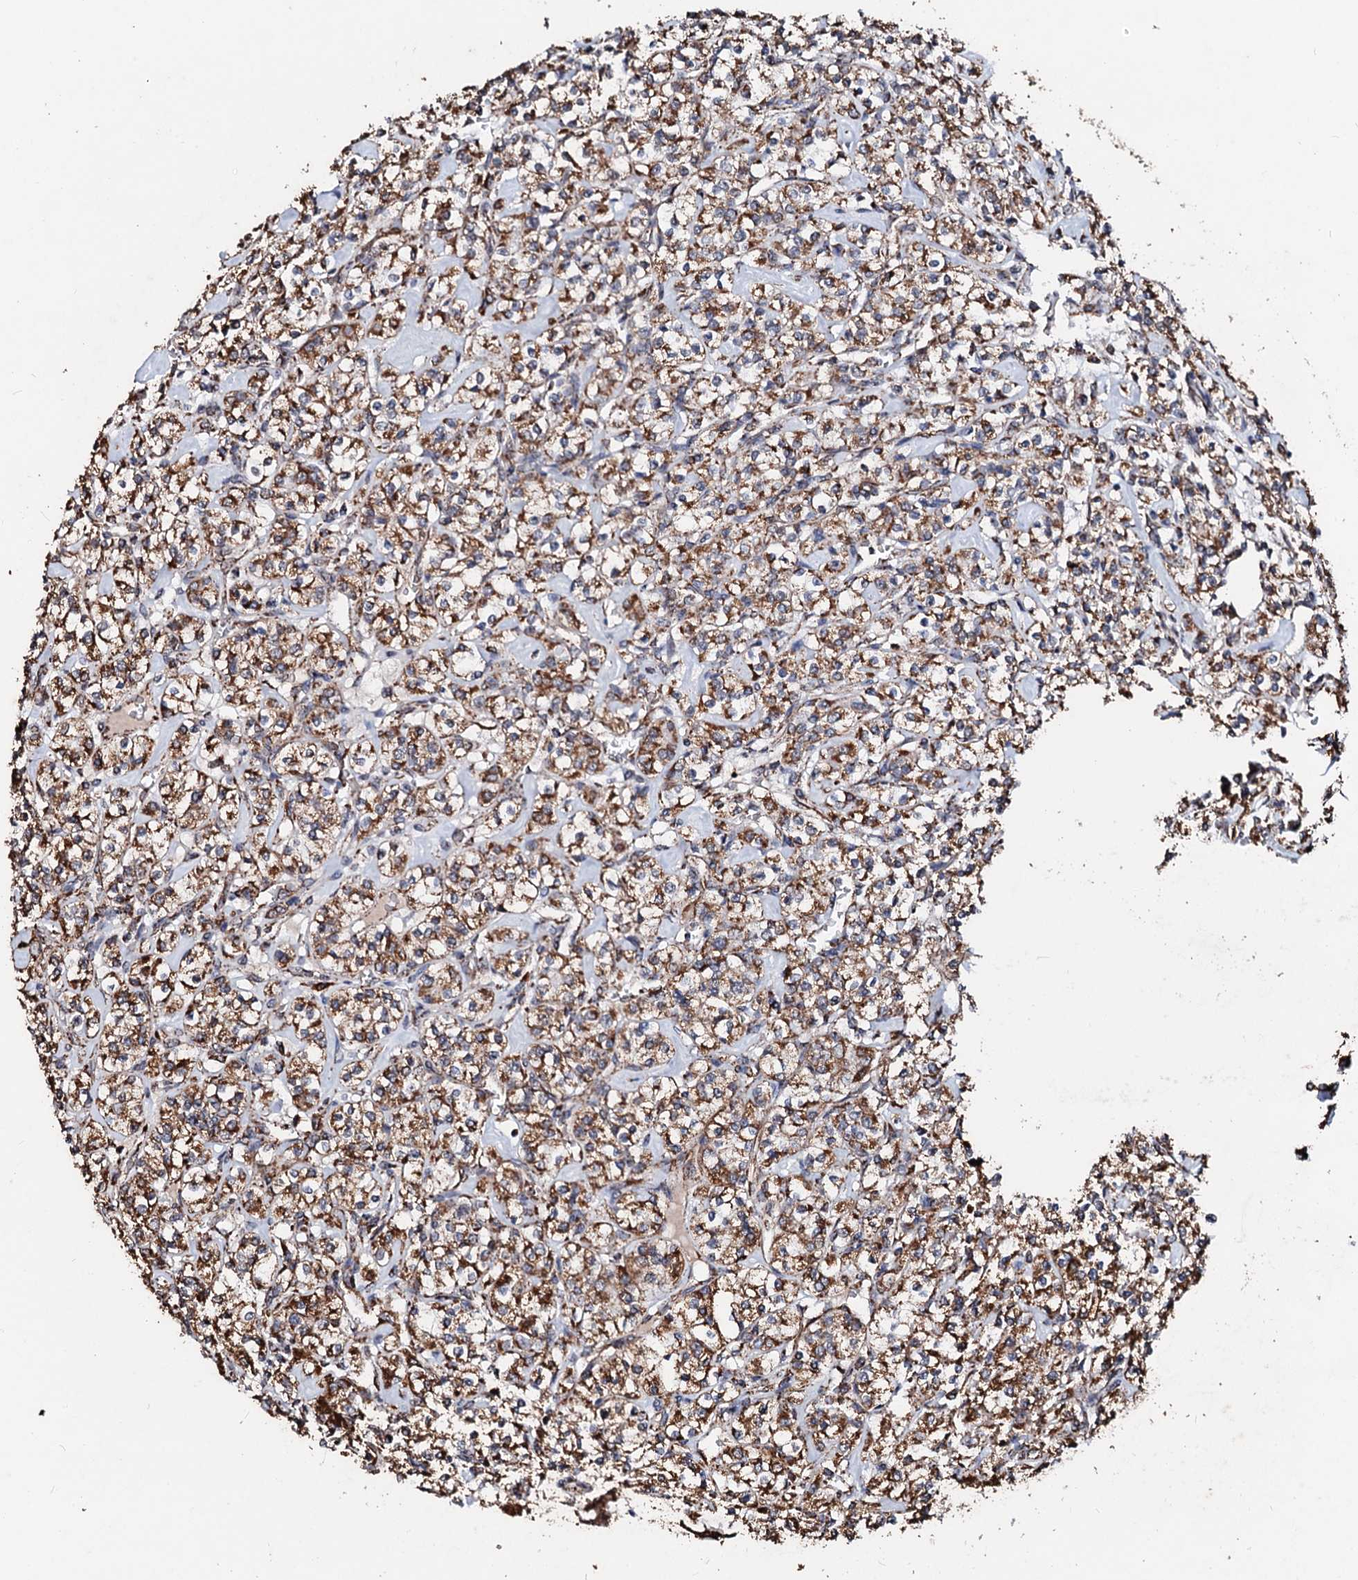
{"staining": {"intensity": "moderate", "quantity": ">75%", "location": "cytoplasmic/membranous"}, "tissue": "renal cancer", "cell_type": "Tumor cells", "image_type": "cancer", "snomed": [{"axis": "morphology", "description": "Adenocarcinoma, NOS"}, {"axis": "topography", "description": "Kidney"}], "caption": "The histopathology image demonstrates a brown stain indicating the presence of a protein in the cytoplasmic/membranous of tumor cells in adenocarcinoma (renal).", "gene": "SECISBP2L", "patient": {"sex": "male", "age": 77}}